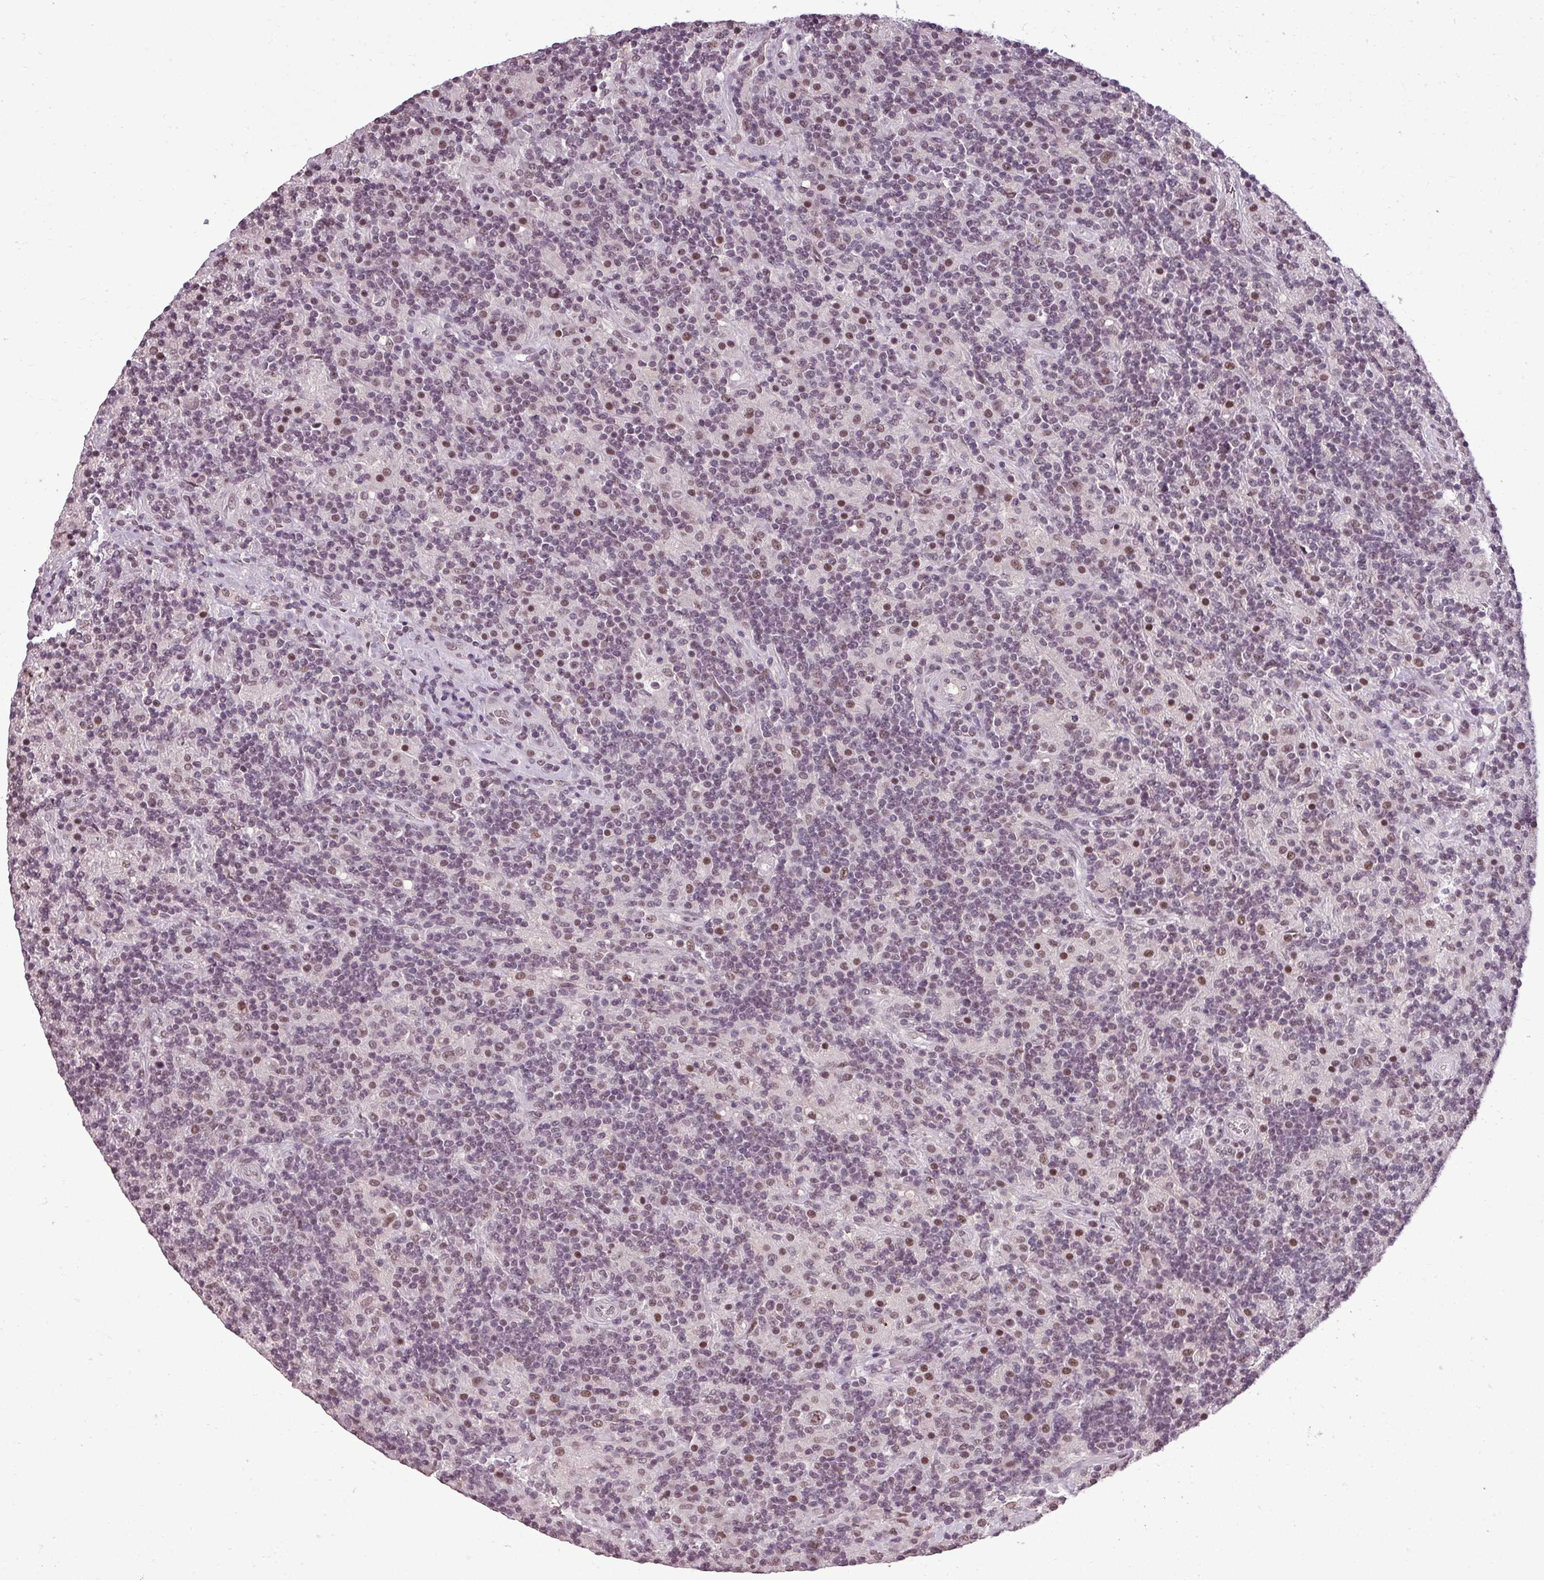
{"staining": {"intensity": "moderate", "quantity": ">75%", "location": "nuclear"}, "tissue": "lymphoma", "cell_type": "Tumor cells", "image_type": "cancer", "snomed": [{"axis": "morphology", "description": "Hodgkin's disease, NOS"}, {"axis": "topography", "description": "Lymph node"}], "caption": "An image showing moderate nuclear positivity in about >75% of tumor cells in lymphoma, as visualized by brown immunohistochemical staining.", "gene": "BCAS3", "patient": {"sex": "male", "age": 70}}